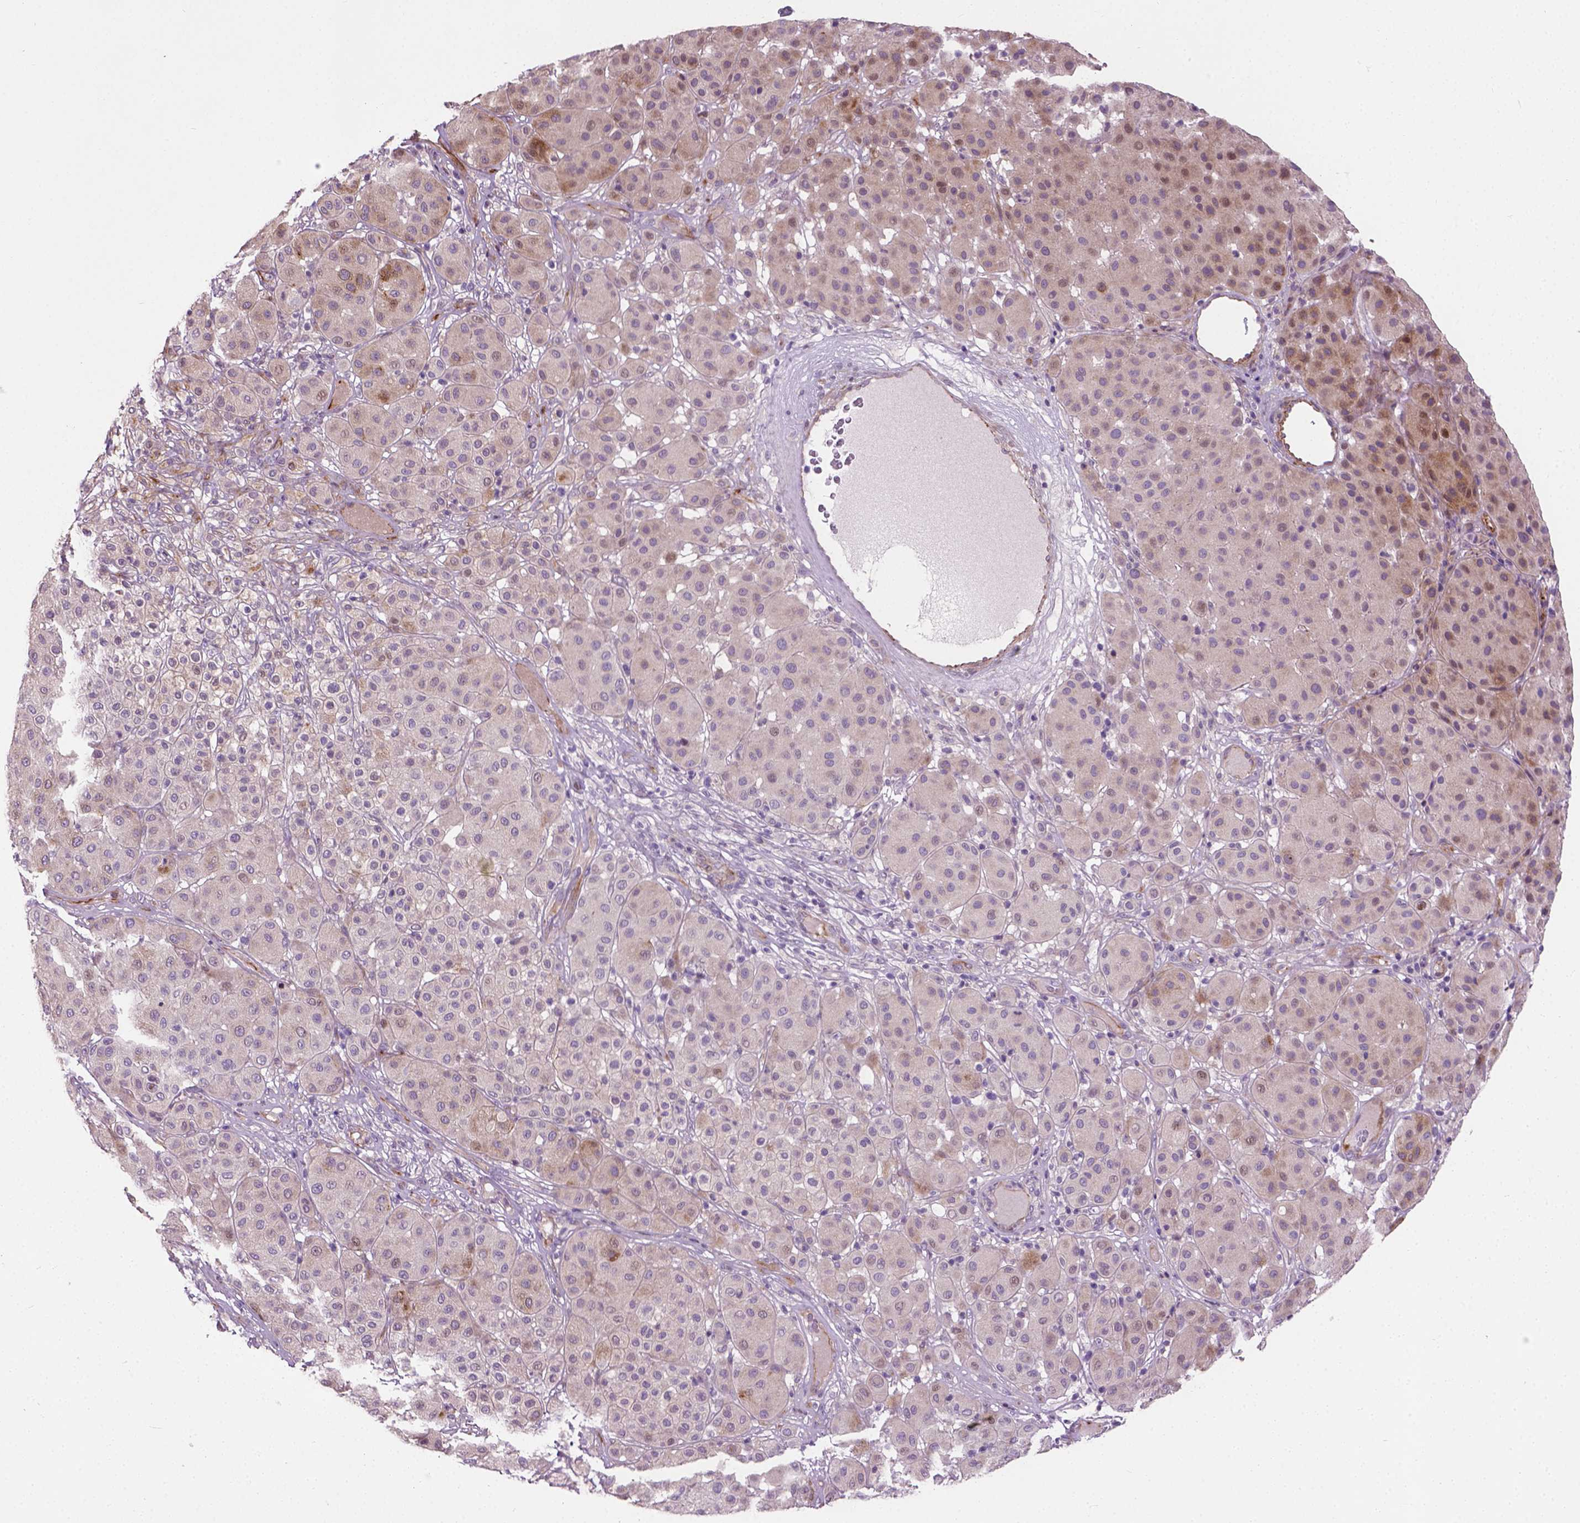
{"staining": {"intensity": "moderate", "quantity": "<25%", "location": "cytoplasmic/membranous"}, "tissue": "melanoma", "cell_type": "Tumor cells", "image_type": "cancer", "snomed": [{"axis": "morphology", "description": "Malignant melanoma, Metastatic site"}, {"axis": "topography", "description": "Smooth muscle"}], "caption": "Immunohistochemistry (IHC) photomicrograph of melanoma stained for a protein (brown), which reveals low levels of moderate cytoplasmic/membranous staining in approximately <25% of tumor cells.", "gene": "PKP3", "patient": {"sex": "male", "age": 41}}